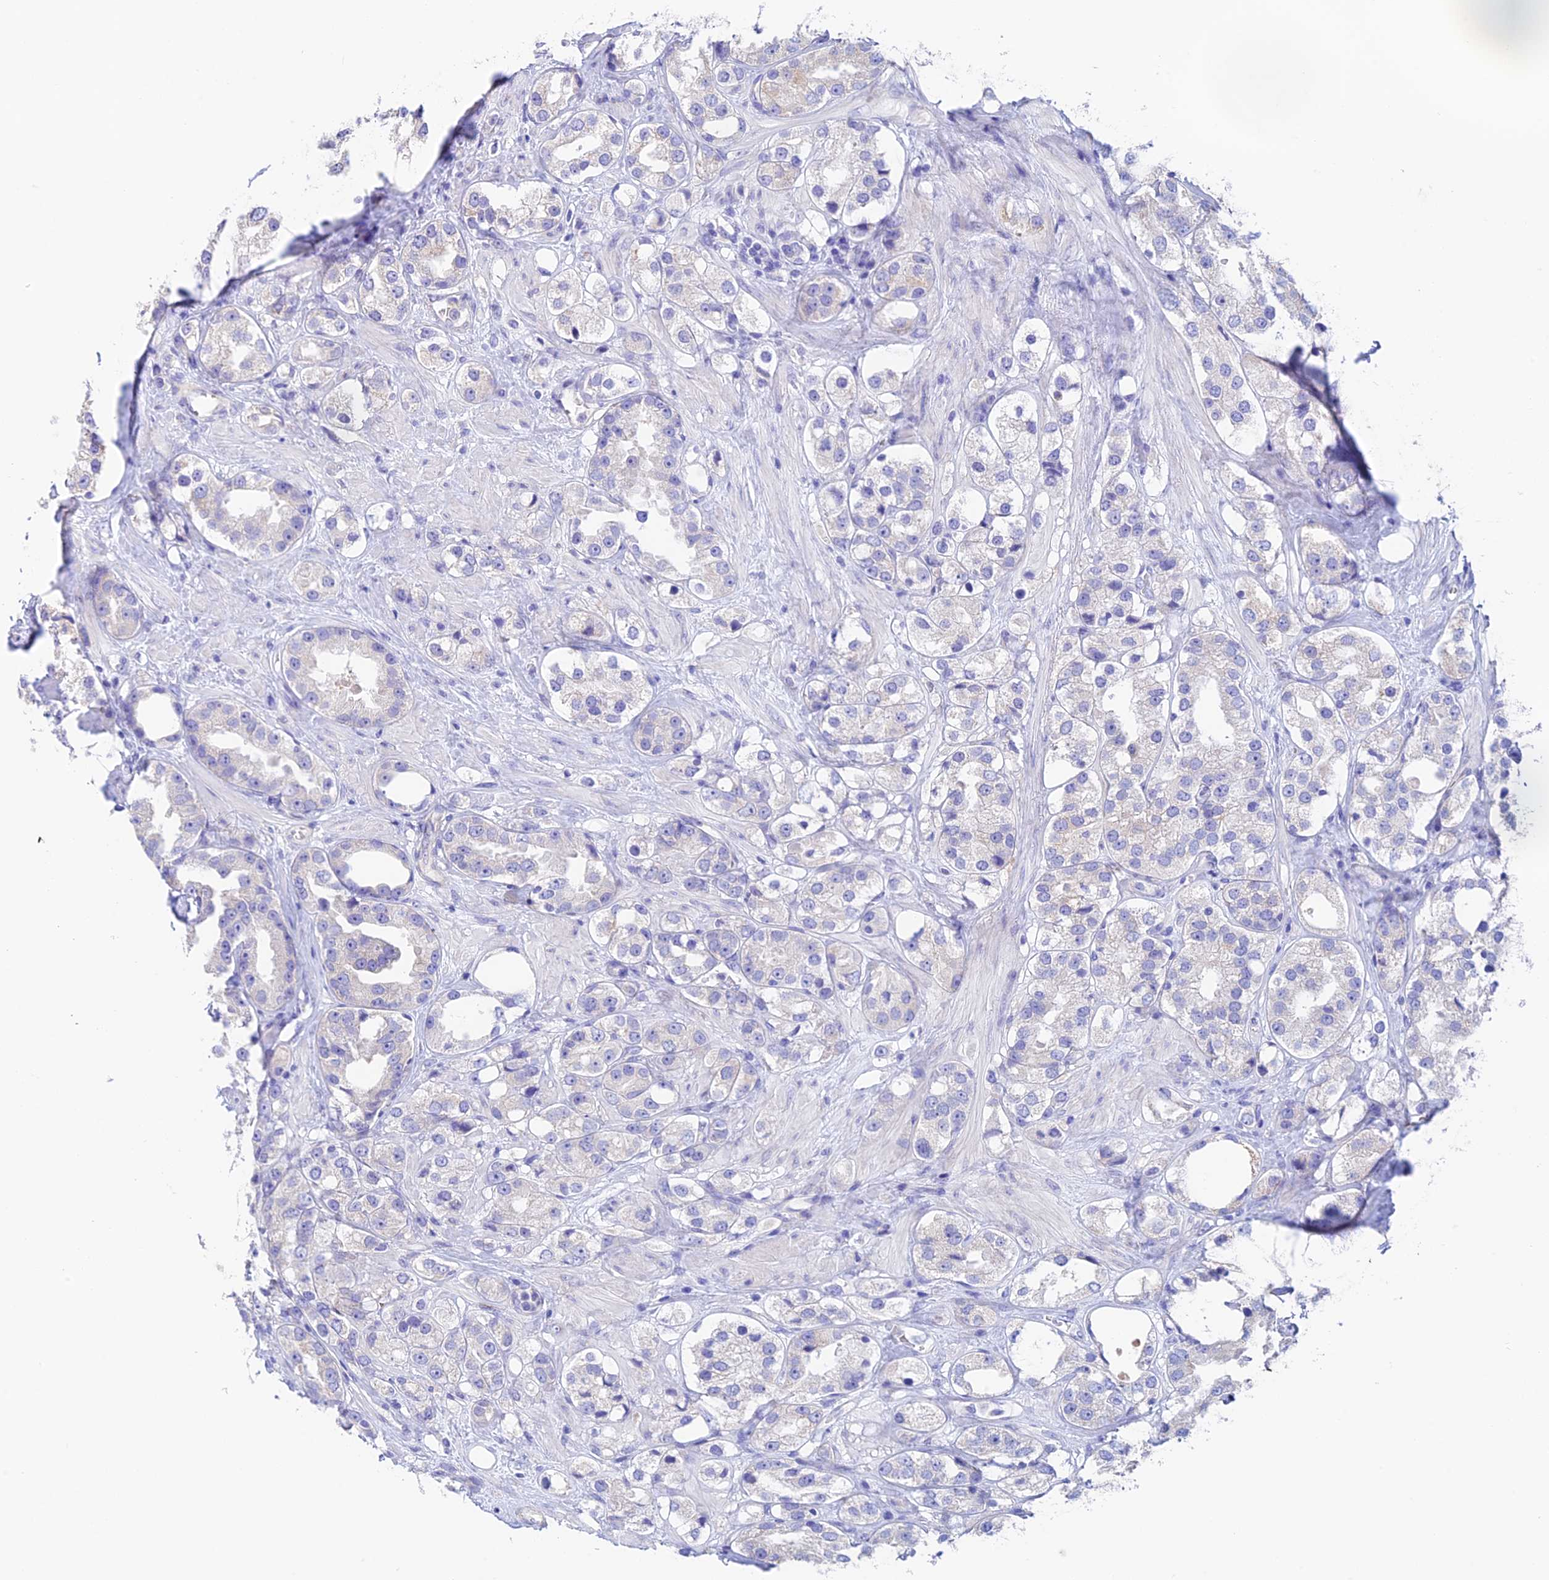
{"staining": {"intensity": "negative", "quantity": "none", "location": "none"}, "tissue": "prostate cancer", "cell_type": "Tumor cells", "image_type": "cancer", "snomed": [{"axis": "morphology", "description": "Adenocarcinoma, NOS"}, {"axis": "topography", "description": "Prostate"}], "caption": "The image demonstrates no significant expression in tumor cells of prostate cancer.", "gene": "EMC3", "patient": {"sex": "male", "age": 79}}